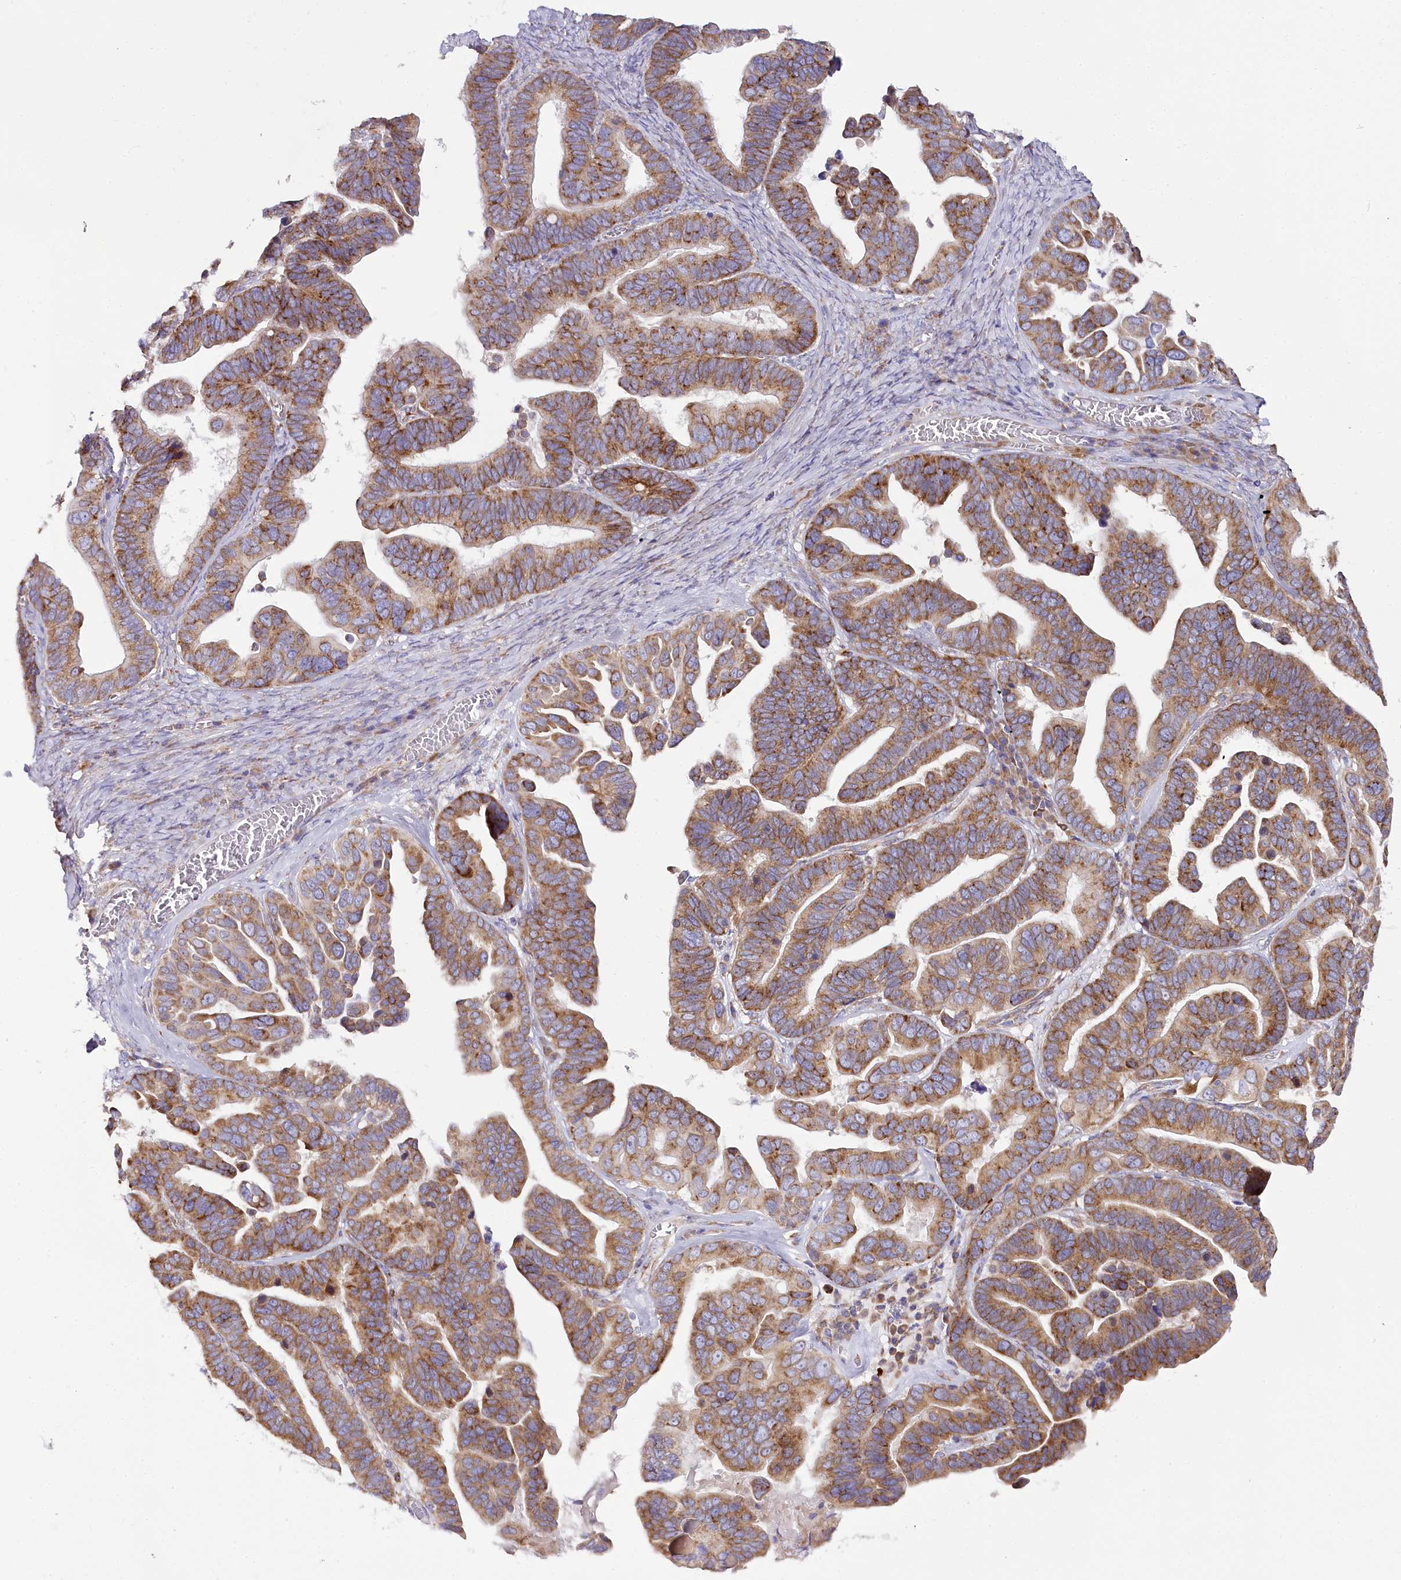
{"staining": {"intensity": "moderate", "quantity": ">75%", "location": "cytoplasmic/membranous"}, "tissue": "ovarian cancer", "cell_type": "Tumor cells", "image_type": "cancer", "snomed": [{"axis": "morphology", "description": "Cystadenocarcinoma, serous, NOS"}, {"axis": "topography", "description": "Ovary"}], "caption": "This histopathology image shows immunohistochemistry (IHC) staining of human ovarian cancer (serous cystadenocarcinoma), with medium moderate cytoplasmic/membranous positivity in approximately >75% of tumor cells.", "gene": "THUMPD3", "patient": {"sex": "female", "age": 56}}